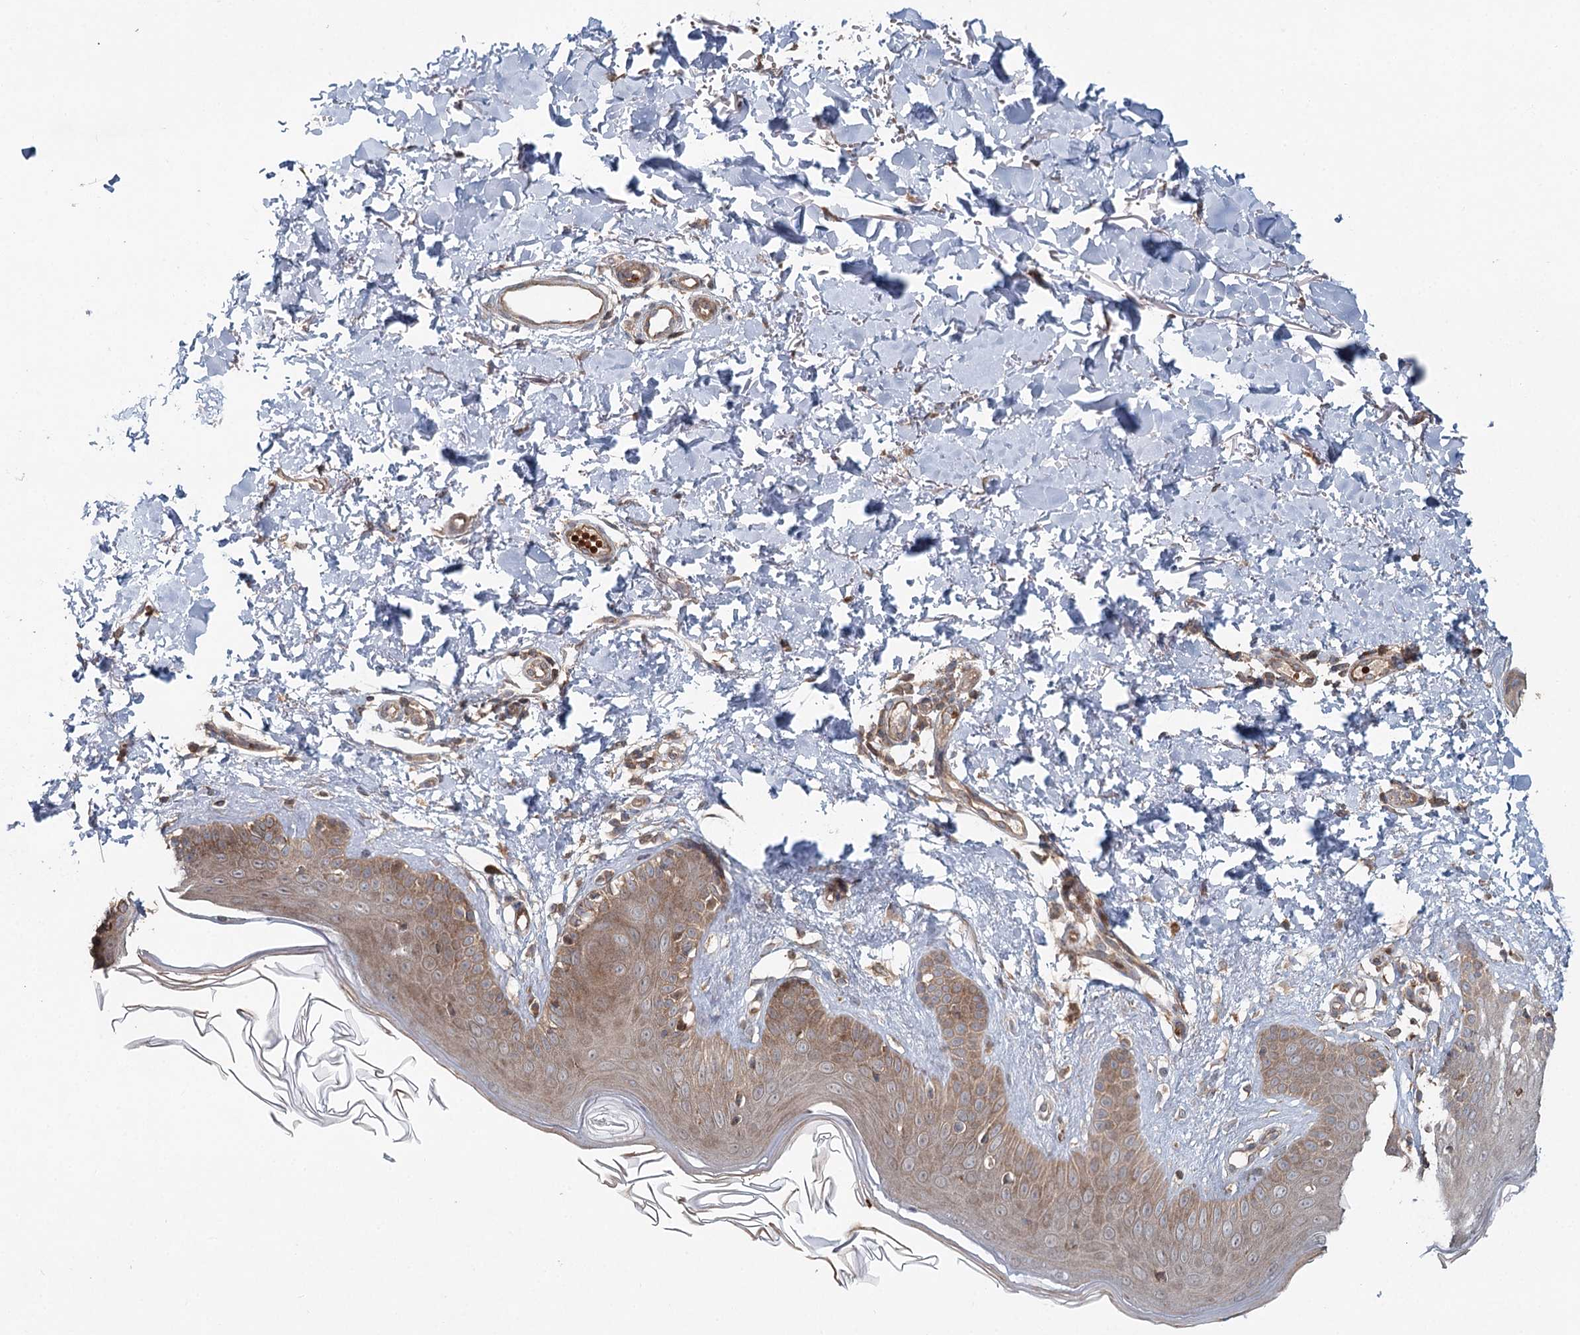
{"staining": {"intensity": "moderate", "quantity": "25%-75%", "location": "cytoplasmic/membranous"}, "tissue": "skin", "cell_type": "Fibroblasts", "image_type": "normal", "snomed": [{"axis": "morphology", "description": "Normal tissue, NOS"}, {"axis": "topography", "description": "Skin"}], "caption": "About 25%-75% of fibroblasts in benign skin demonstrate moderate cytoplasmic/membranous protein staining as visualized by brown immunohistochemical staining.", "gene": "ENSG00000273217", "patient": {"sex": "male", "age": 52}}